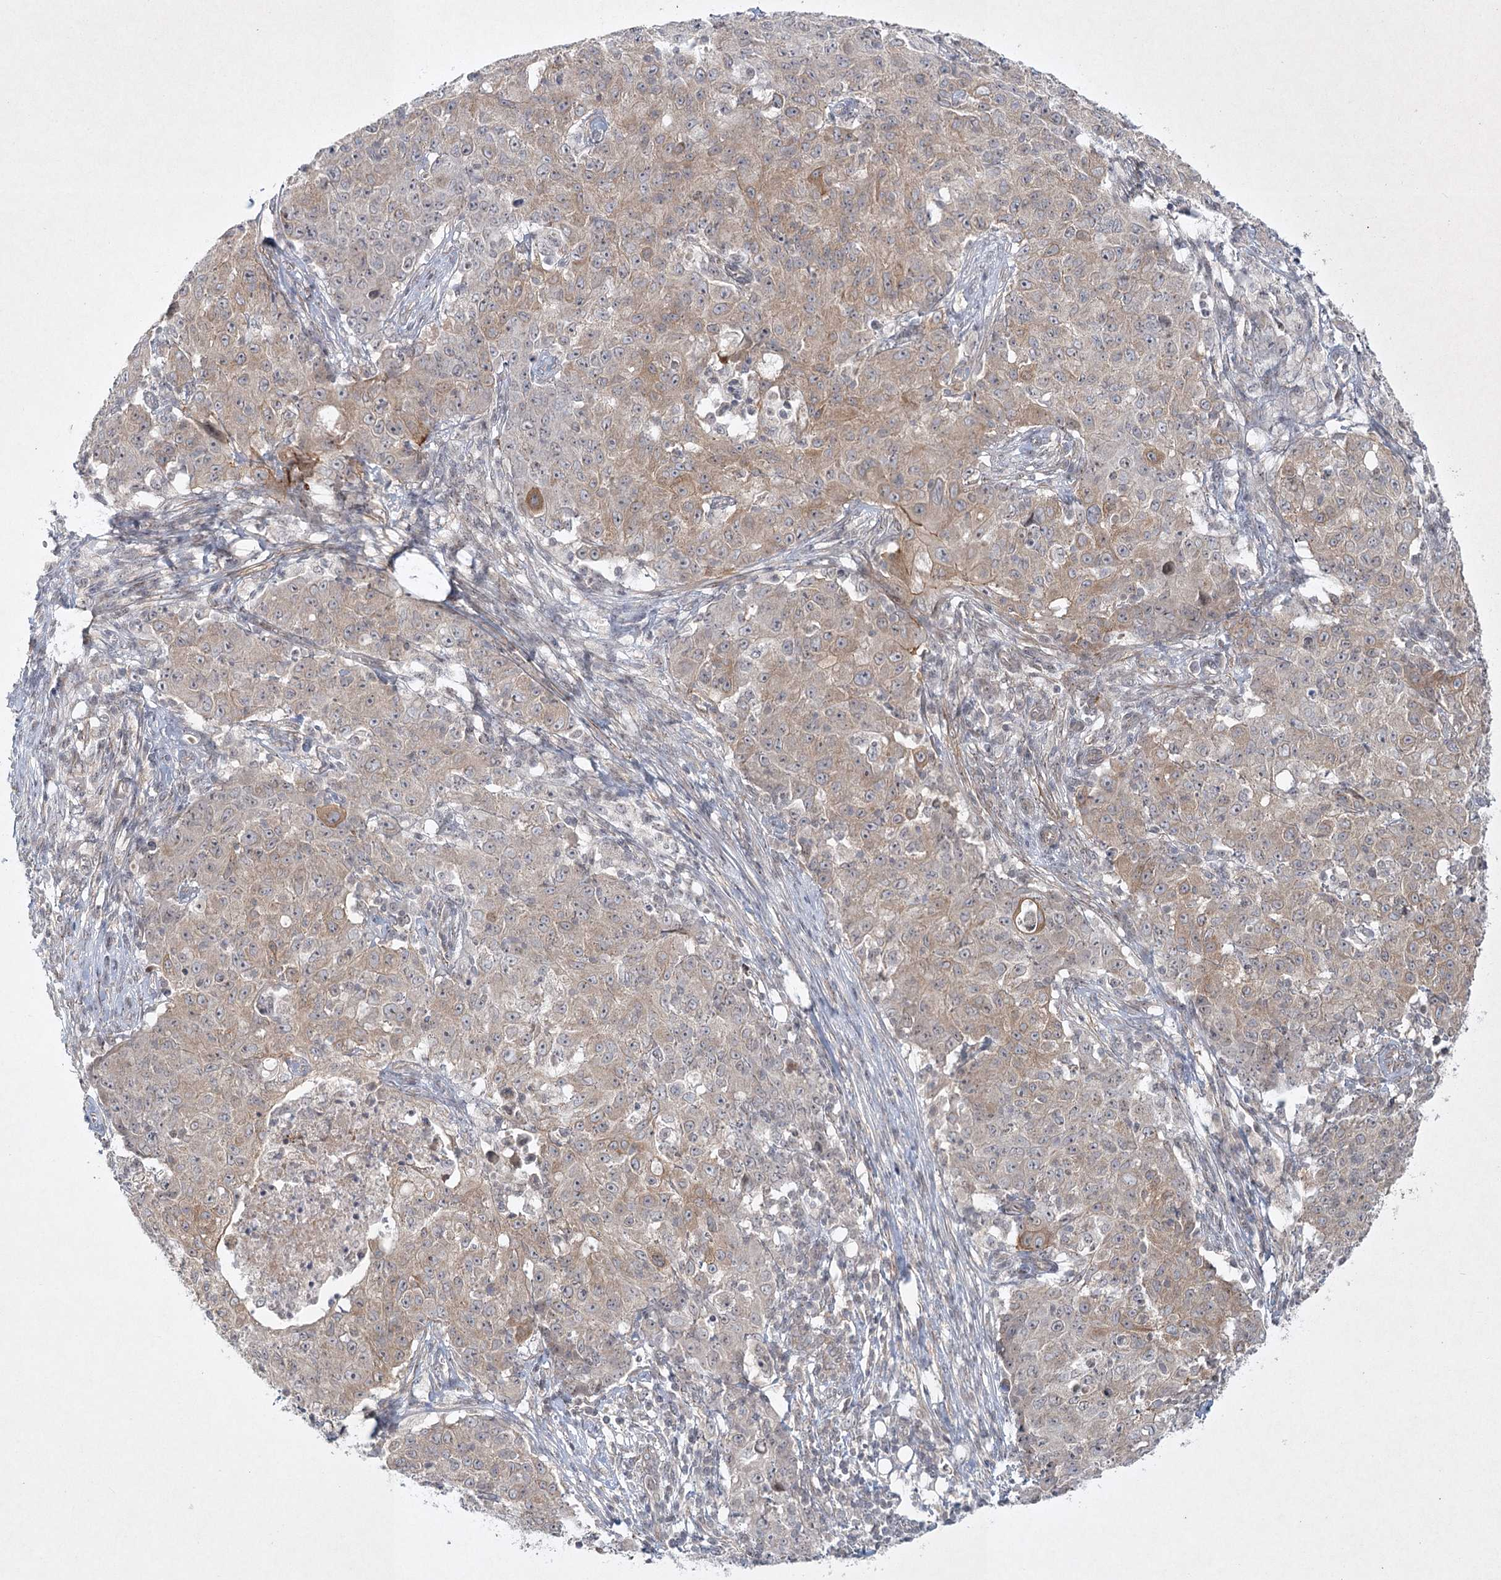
{"staining": {"intensity": "weak", "quantity": ">75%", "location": "cytoplasmic/membranous"}, "tissue": "ovarian cancer", "cell_type": "Tumor cells", "image_type": "cancer", "snomed": [{"axis": "morphology", "description": "Carcinoma, endometroid"}, {"axis": "topography", "description": "Ovary"}], "caption": "Human ovarian cancer stained for a protein (brown) shows weak cytoplasmic/membranous positive positivity in approximately >75% of tumor cells.", "gene": "SH2D3A", "patient": {"sex": "female", "age": 42}}